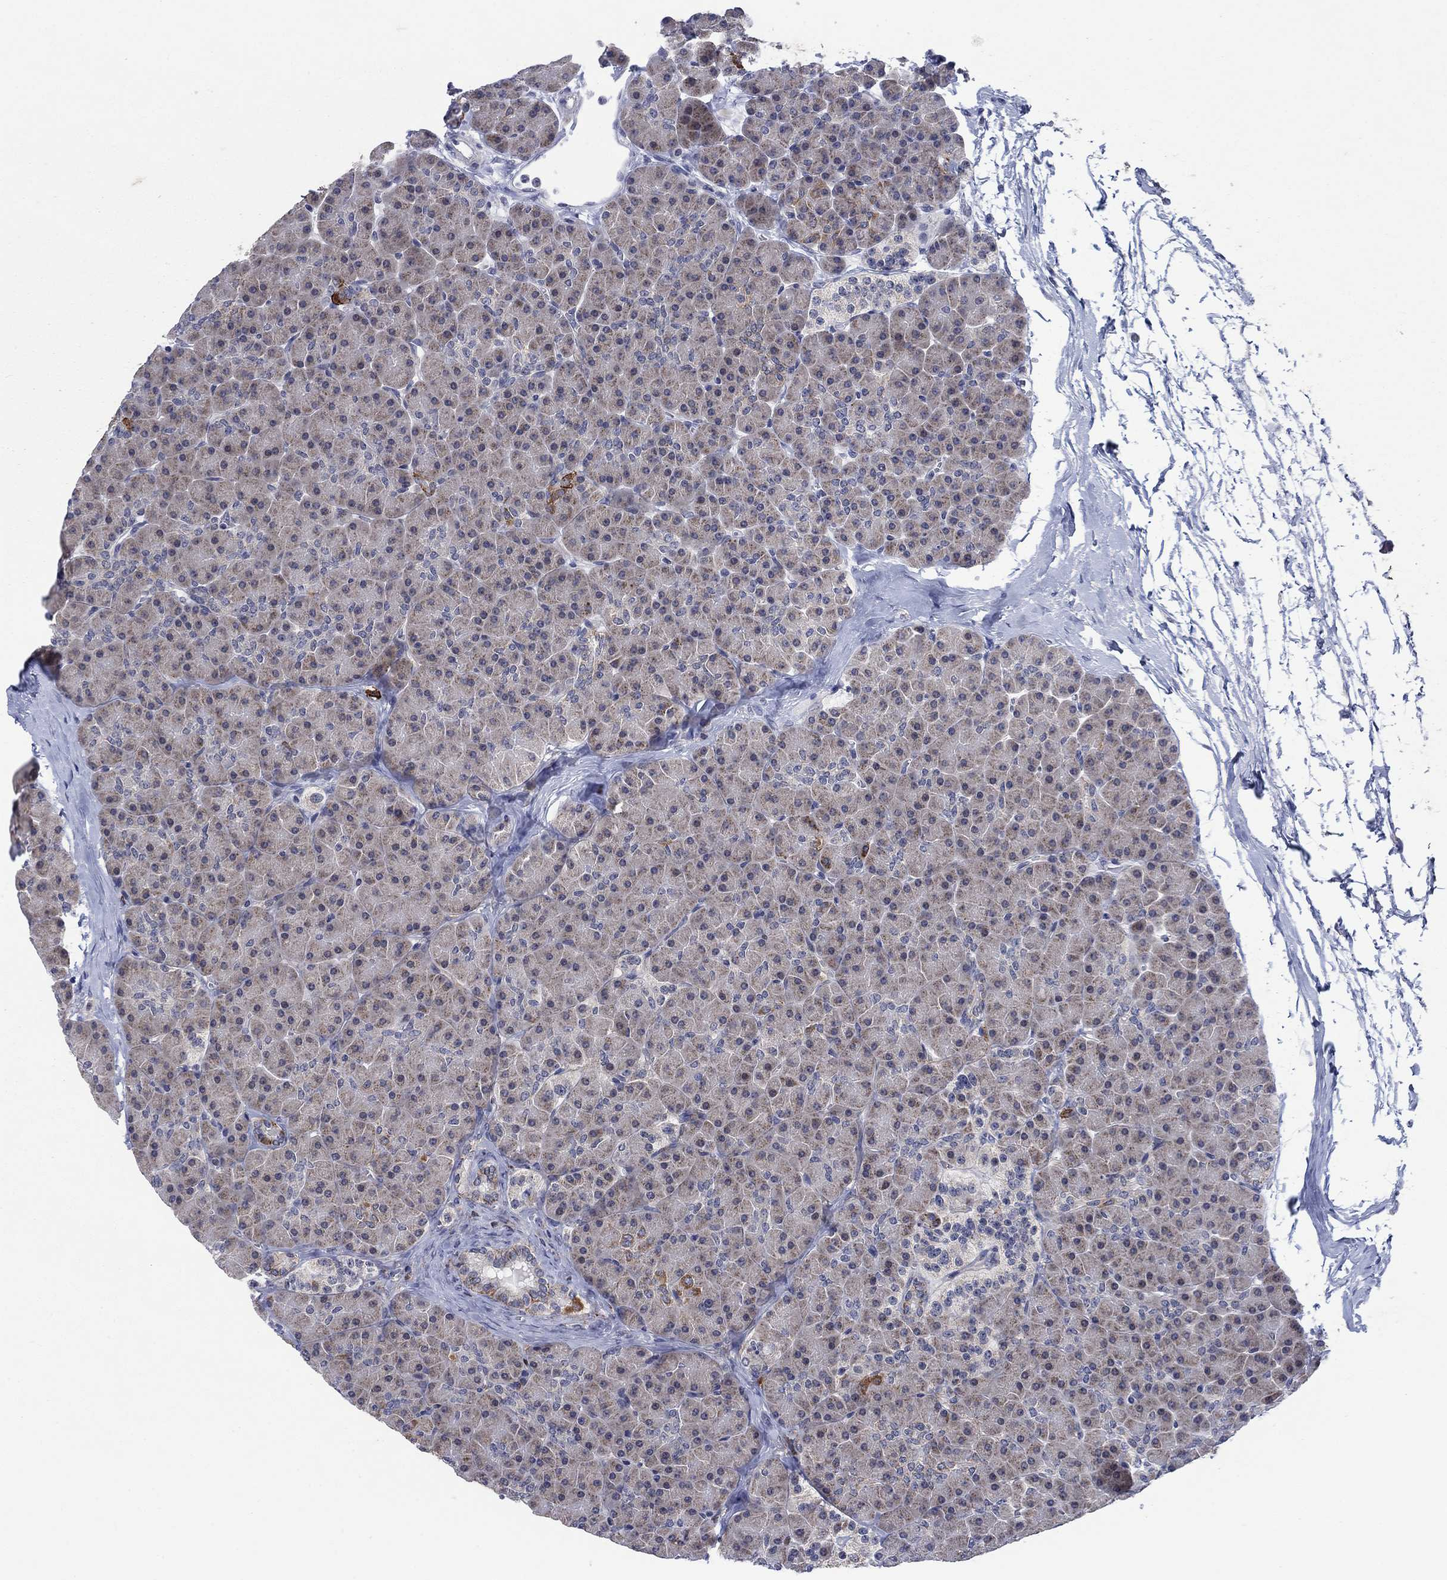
{"staining": {"intensity": "strong", "quantity": "<25%", "location": "cytoplasmic/membranous"}, "tissue": "pancreas", "cell_type": "Exocrine glandular cells", "image_type": "normal", "snomed": [{"axis": "morphology", "description": "Normal tissue, NOS"}, {"axis": "topography", "description": "Pancreas"}], "caption": "Brown immunohistochemical staining in unremarkable human pancreas shows strong cytoplasmic/membranous positivity in approximately <25% of exocrine glandular cells.", "gene": "SDC1", "patient": {"sex": "female", "age": 44}}